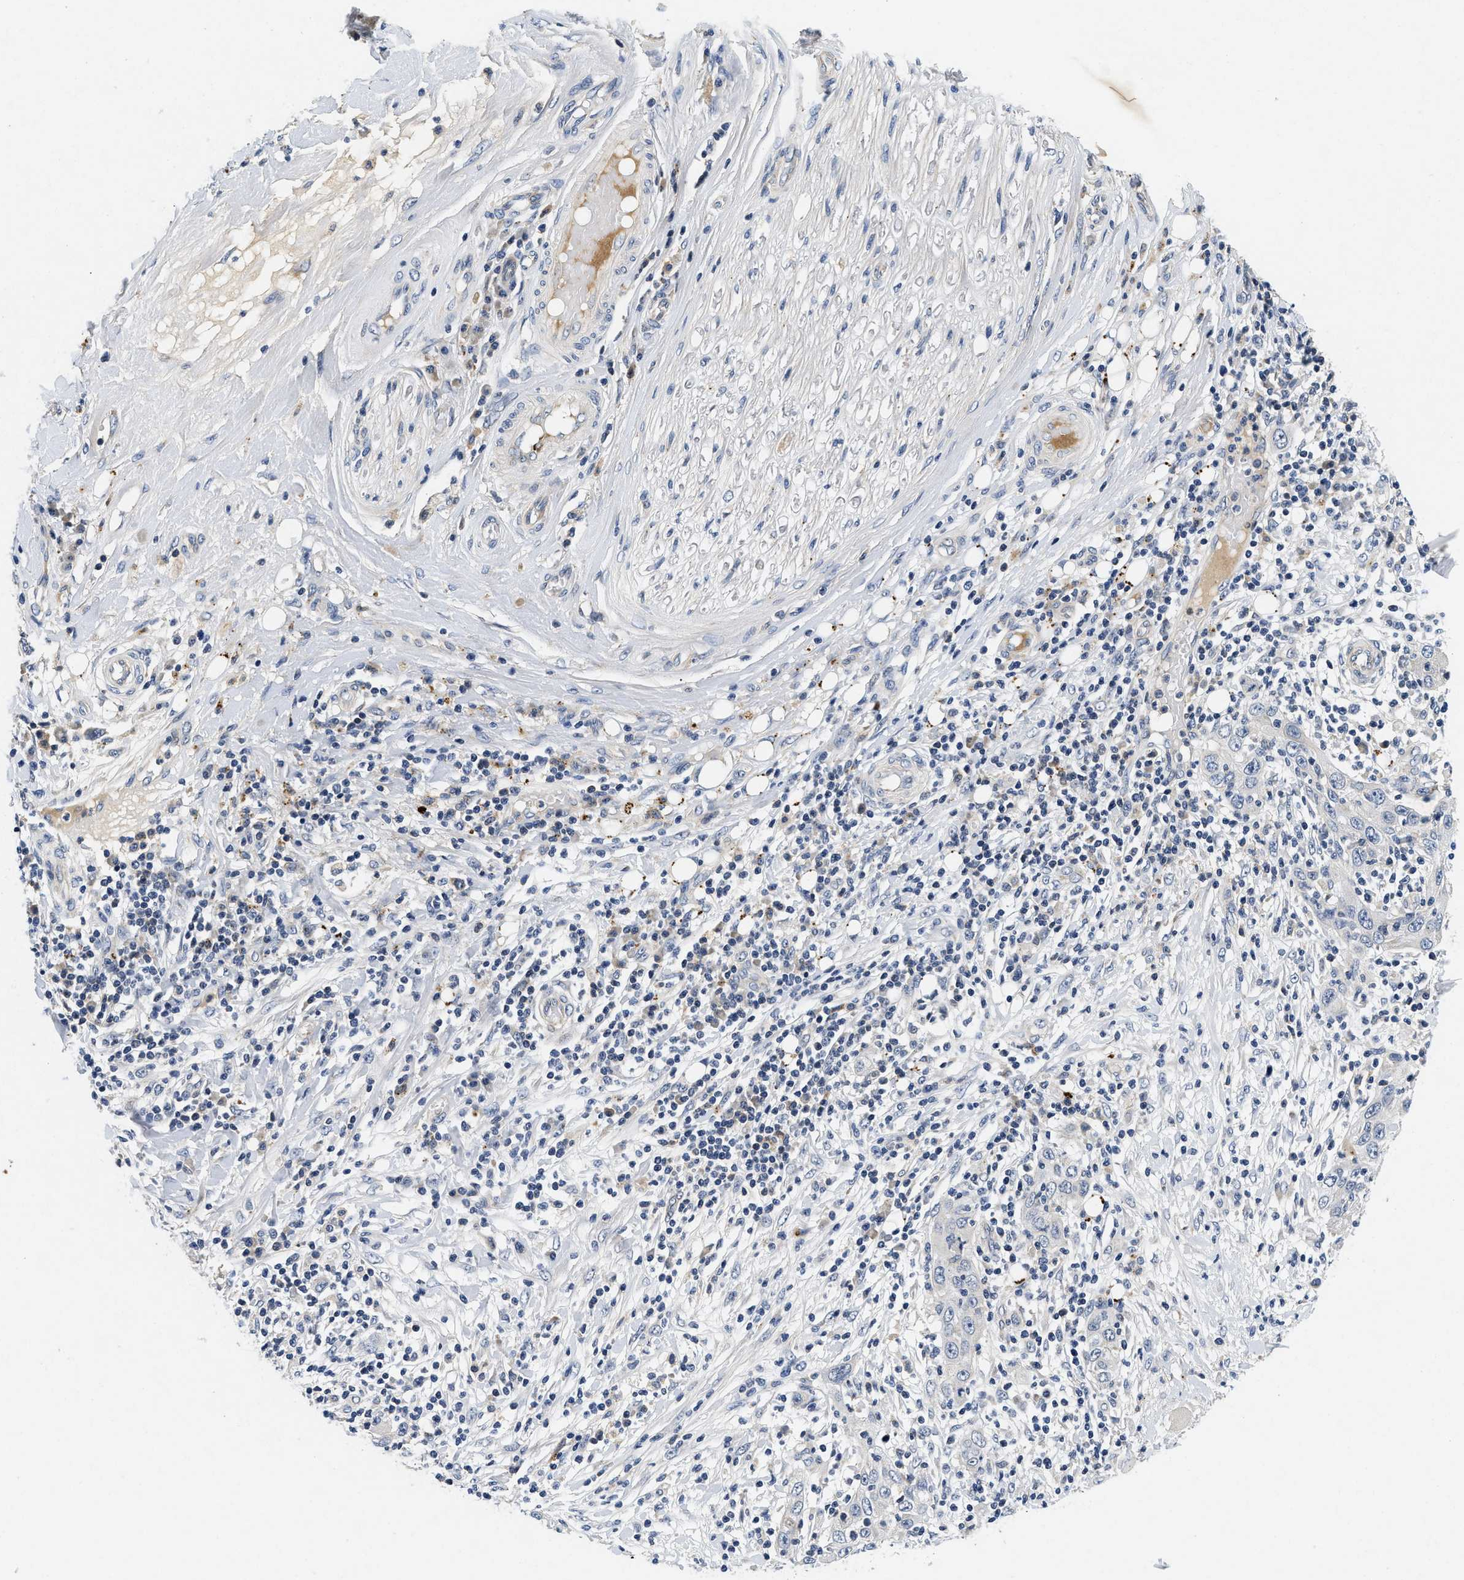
{"staining": {"intensity": "negative", "quantity": "none", "location": "none"}, "tissue": "skin cancer", "cell_type": "Tumor cells", "image_type": "cancer", "snomed": [{"axis": "morphology", "description": "Squamous cell carcinoma, NOS"}, {"axis": "topography", "description": "Skin"}], "caption": "IHC photomicrograph of skin cancer stained for a protein (brown), which reveals no positivity in tumor cells.", "gene": "PDP1", "patient": {"sex": "female", "age": 88}}